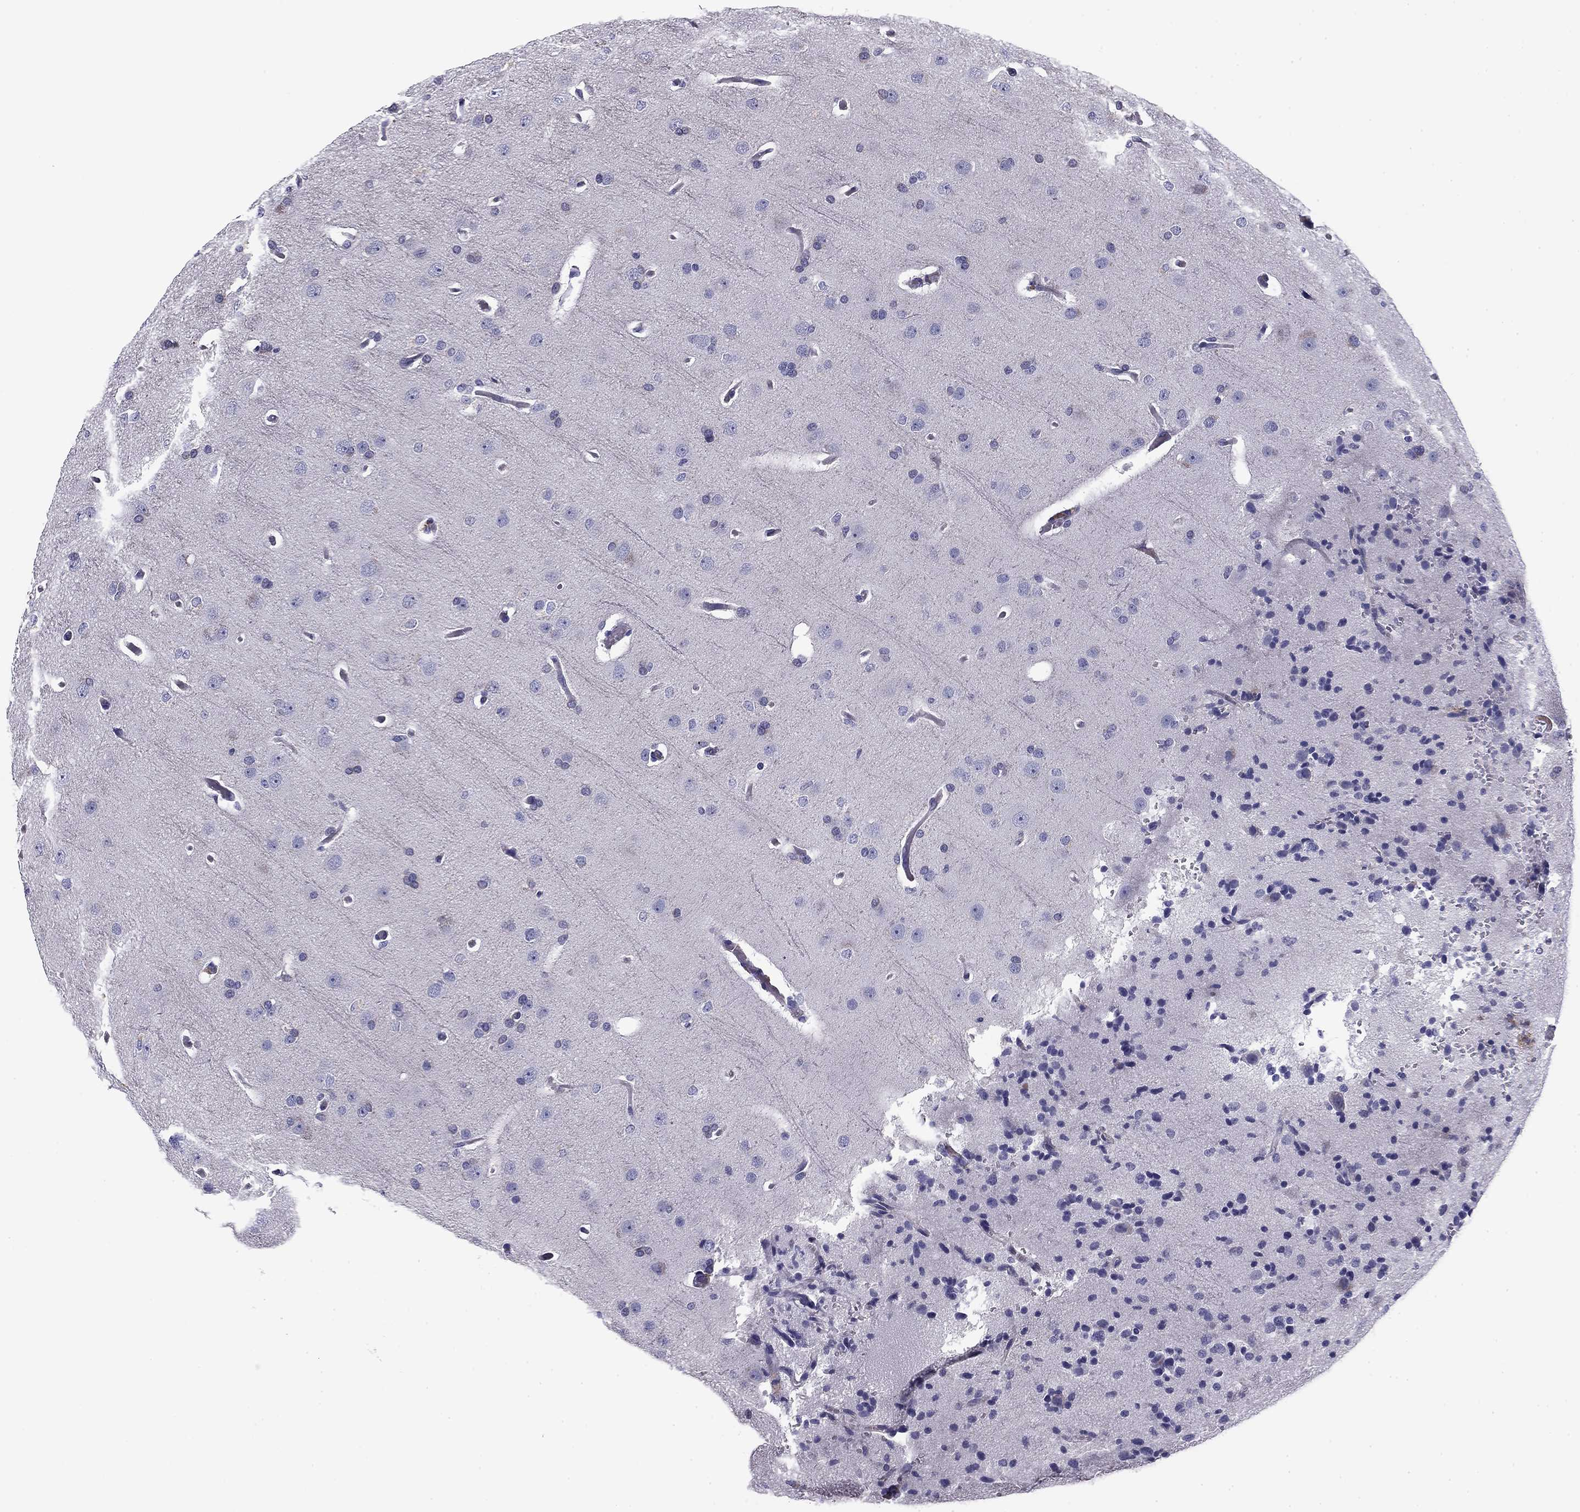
{"staining": {"intensity": "negative", "quantity": "none", "location": "none"}, "tissue": "glioma", "cell_type": "Tumor cells", "image_type": "cancer", "snomed": [{"axis": "morphology", "description": "Glioma, malignant, Low grade"}, {"axis": "topography", "description": "Brain"}], "caption": "Photomicrograph shows no significant protein positivity in tumor cells of malignant glioma (low-grade).", "gene": "FLNC", "patient": {"sex": "male", "age": 41}}